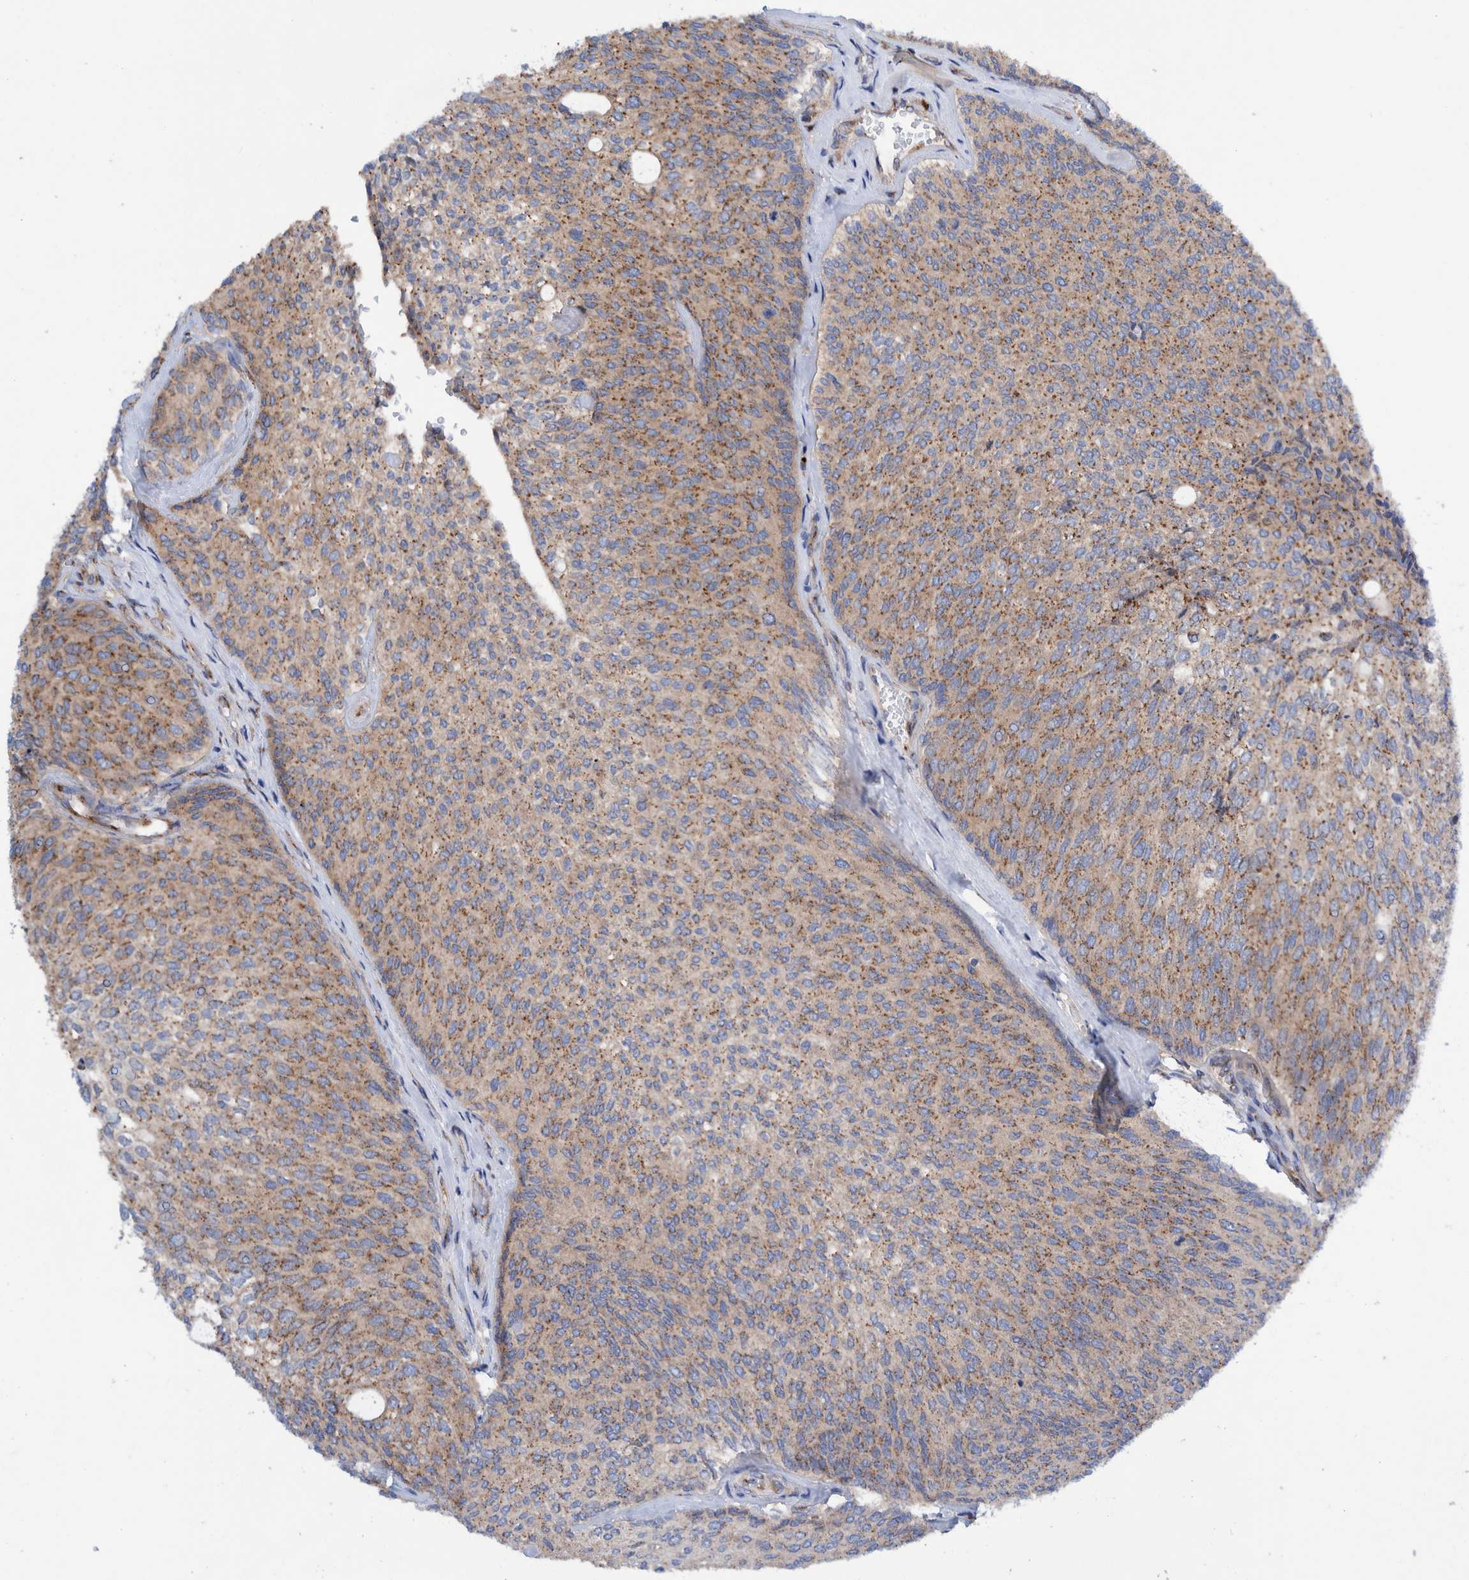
{"staining": {"intensity": "moderate", "quantity": ">75%", "location": "cytoplasmic/membranous"}, "tissue": "urothelial cancer", "cell_type": "Tumor cells", "image_type": "cancer", "snomed": [{"axis": "morphology", "description": "Urothelial carcinoma, Low grade"}, {"axis": "topography", "description": "Urinary bladder"}], "caption": "An image of human urothelial carcinoma (low-grade) stained for a protein shows moderate cytoplasmic/membranous brown staining in tumor cells.", "gene": "TRIM58", "patient": {"sex": "female", "age": 79}}